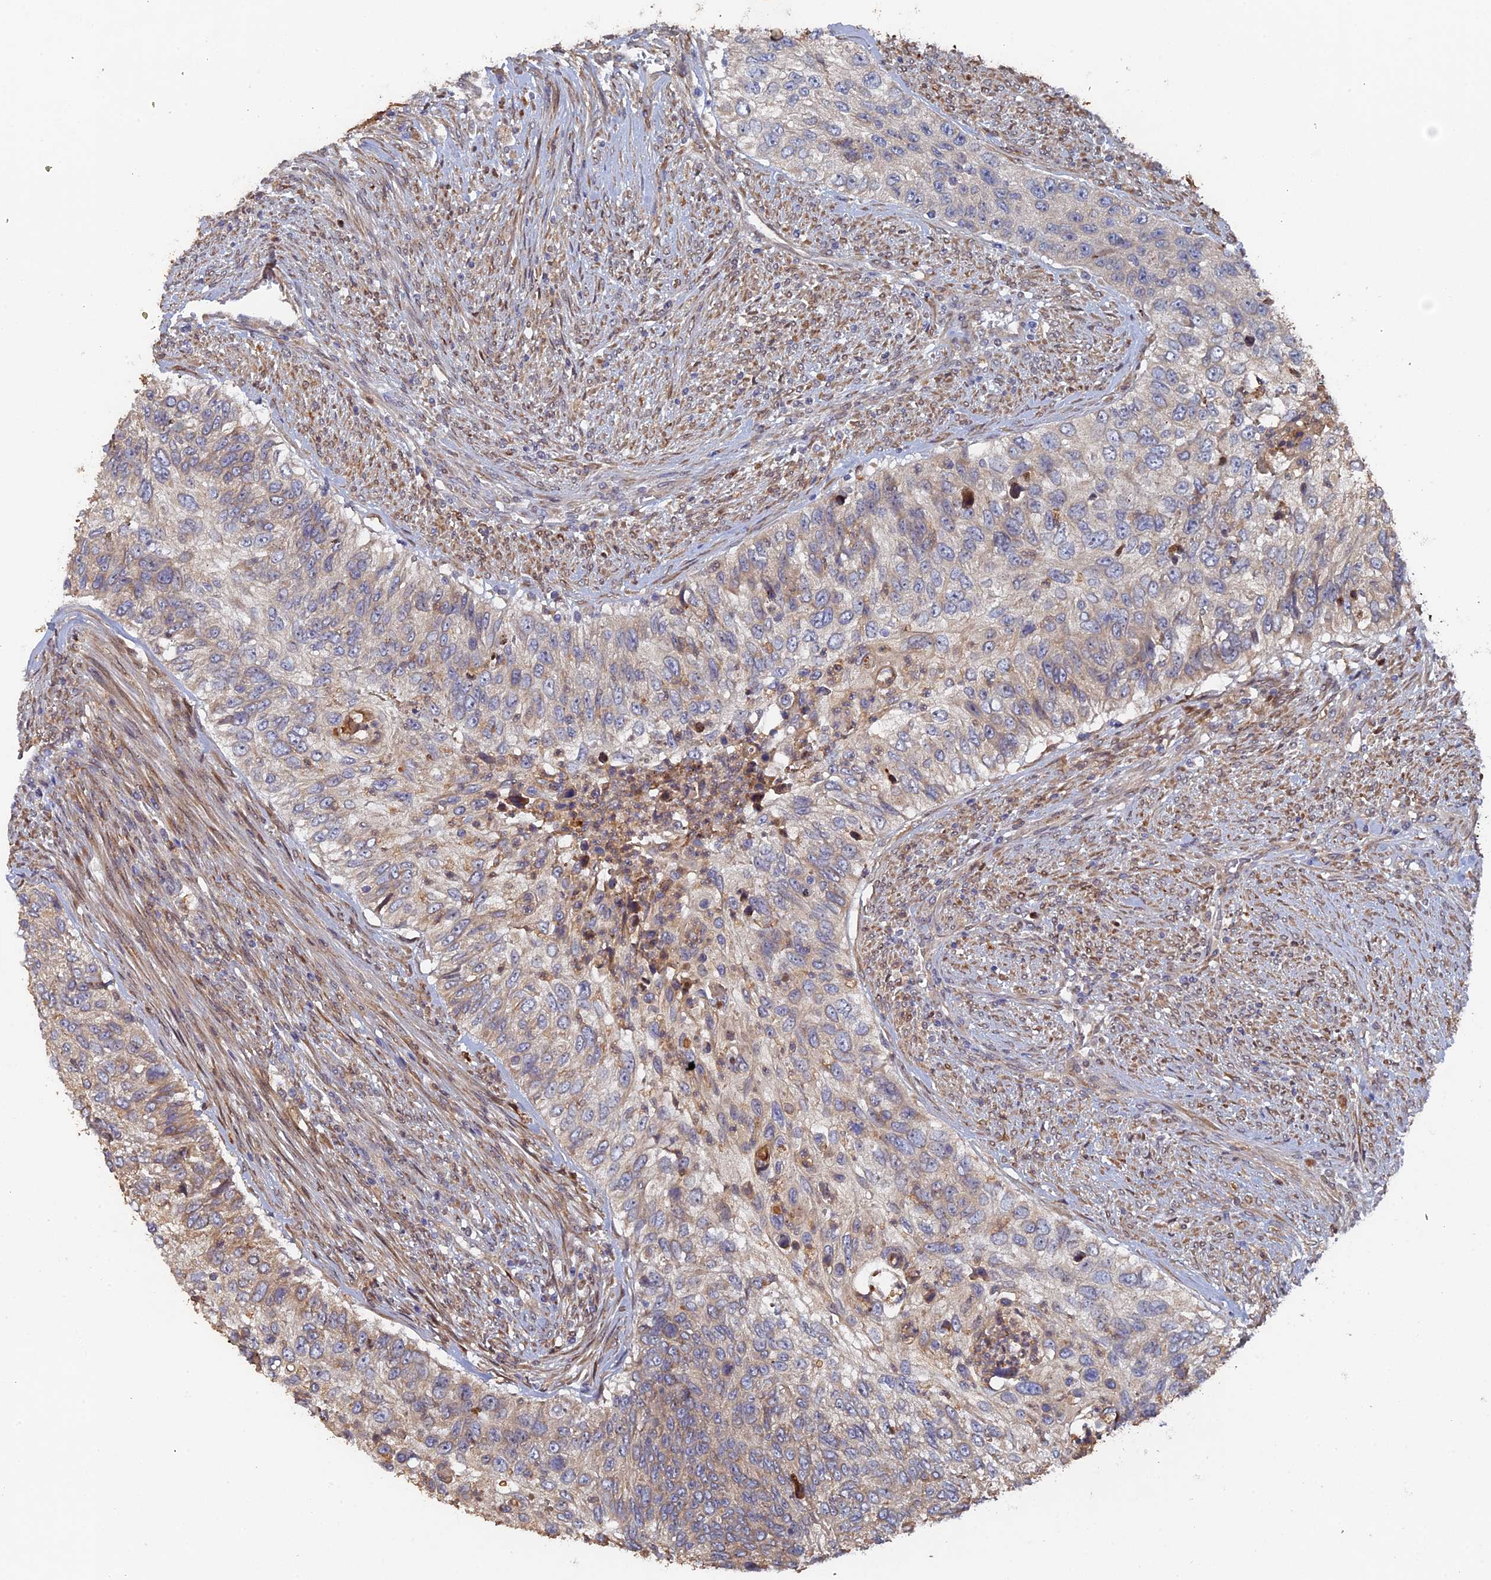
{"staining": {"intensity": "weak", "quantity": "<25%", "location": "cytoplasmic/membranous"}, "tissue": "urothelial cancer", "cell_type": "Tumor cells", "image_type": "cancer", "snomed": [{"axis": "morphology", "description": "Urothelial carcinoma, High grade"}, {"axis": "topography", "description": "Urinary bladder"}], "caption": "High-grade urothelial carcinoma was stained to show a protein in brown. There is no significant expression in tumor cells.", "gene": "VPS37C", "patient": {"sex": "female", "age": 60}}